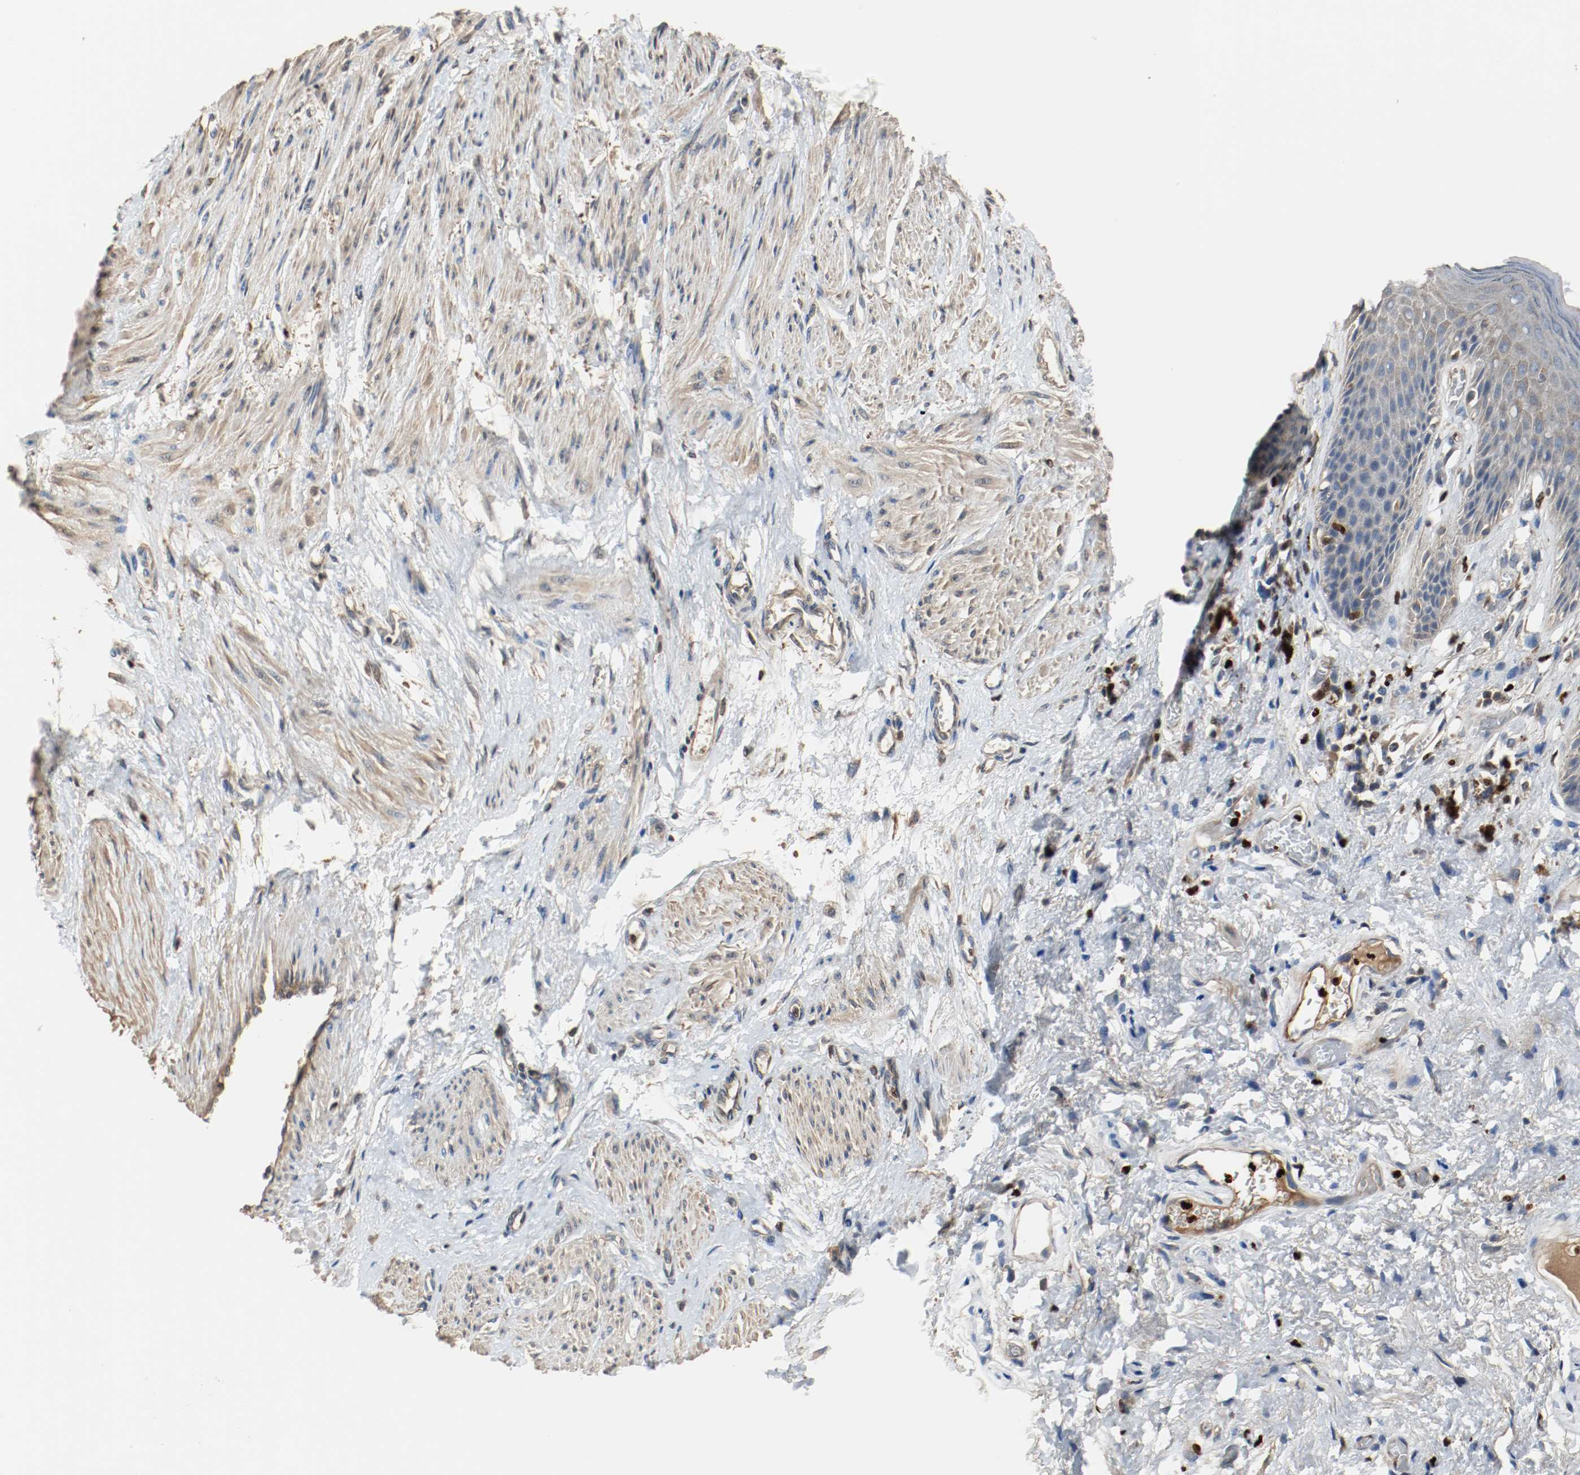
{"staining": {"intensity": "weak", "quantity": "25%-75%", "location": "cytoplasmic/membranous"}, "tissue": "smooth muscle", "cell_type": "Smooth muscle cells", "image_type": "normal", "snomed": [{"axis": "morphology", "description": "Normal tissue, NOS"}, {"axis": "topography", "description": "Smooth muscle"}, {"axis": "topography", "description": "Uterus"}], "caption": "Brown immunohistochemical staining in unremarkable human smooth muscle displays weak cytoplasmic/membranous positivity in approximately 25%-75% of smooth muscle cells.", "gene": "BLK", "patient": {"sex": "female", "age": 39}}